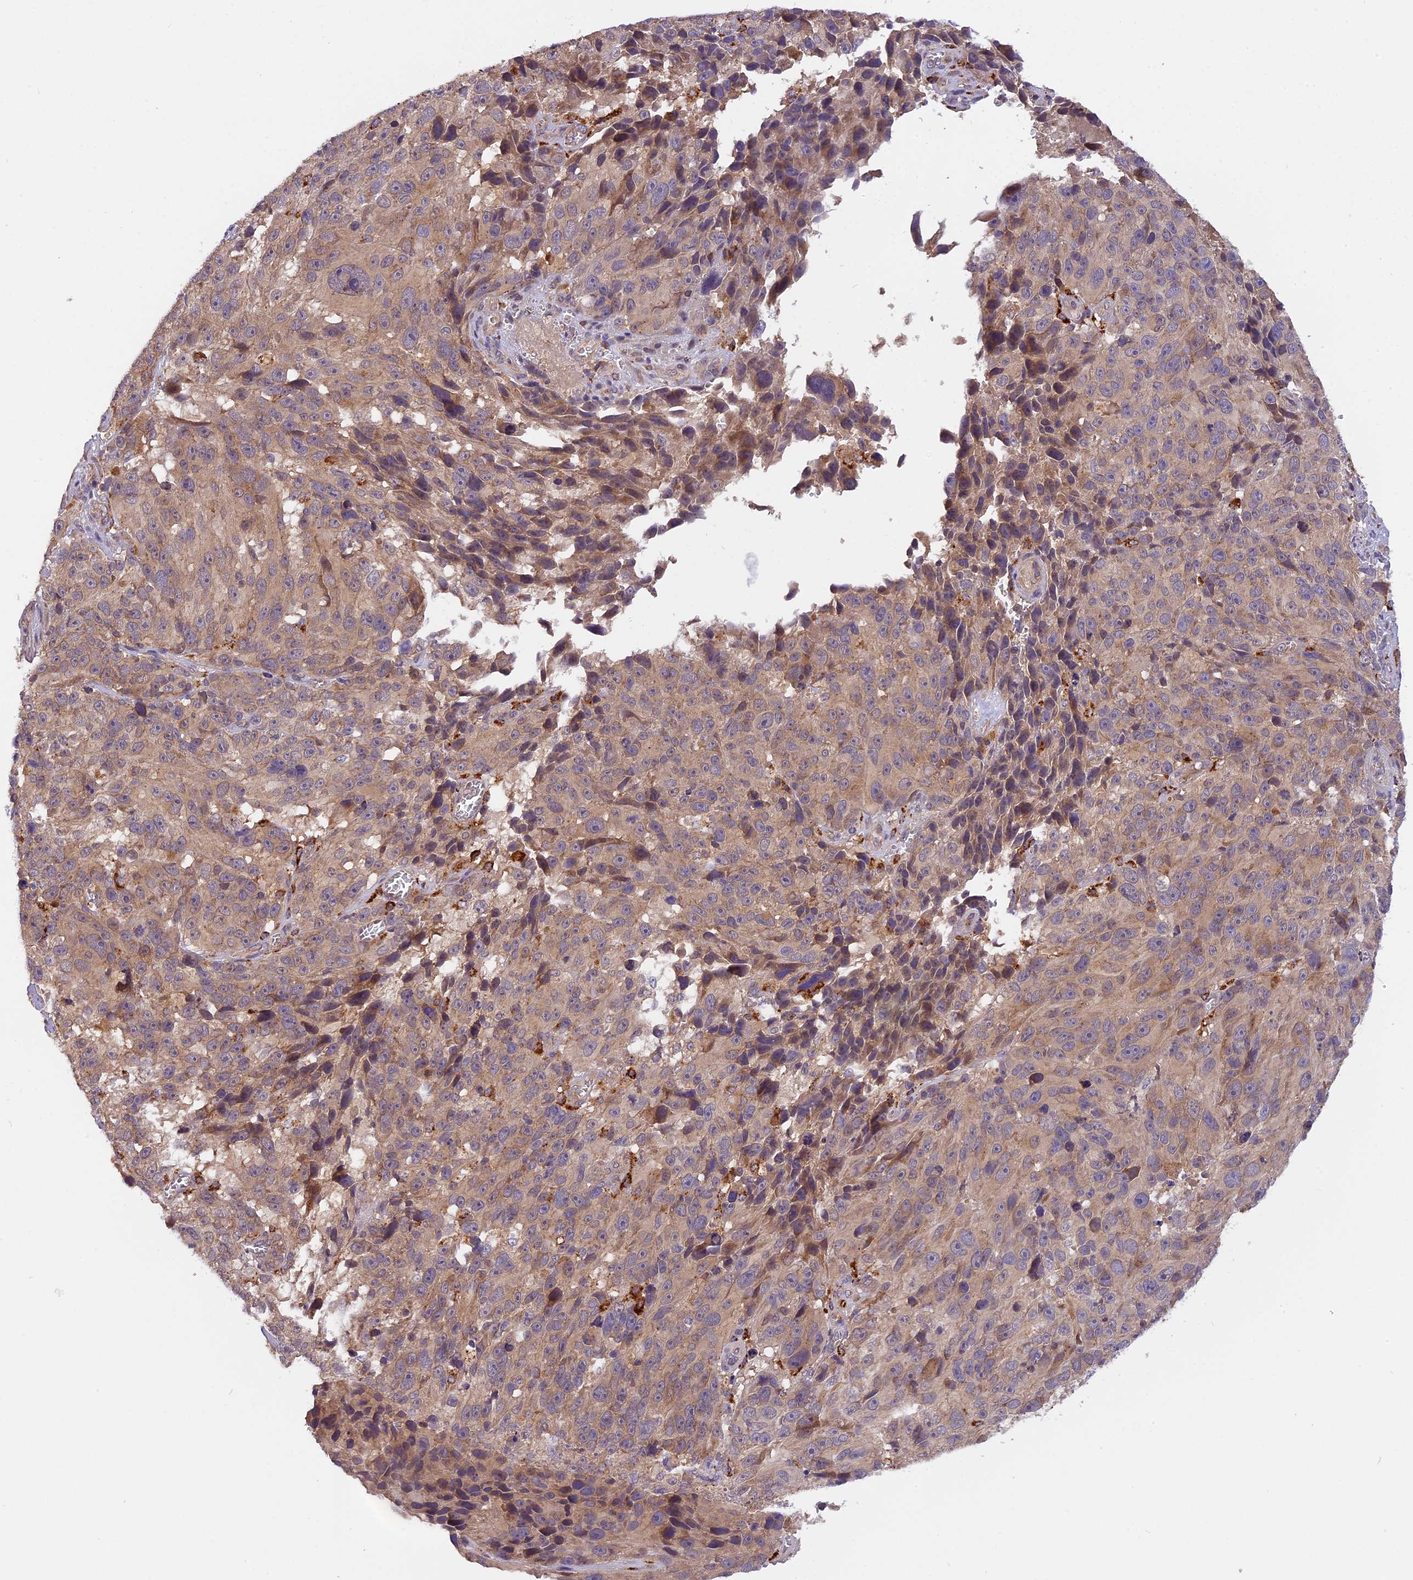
{"staining": {"intensity": "weak", "quantity": ">75%", "location": "cytoplasmic/membranous"}, "tissue": "melanoma", "cell_type": "Tumor cells", "image_type": "cancer", "snomed": [{"axis": "morphology", "description": "Malignant melanoma, NOS"}, {"axis": "topography", "description": "Skin"}], "caption": "This is a micrograph of immunohistochemistry staining of malignant melanoma, which shows weak expression in the cytoplasmic/membranous of tumor cells.", "gene": "COPE", "patient": {"sex": "male", "age": 84}}